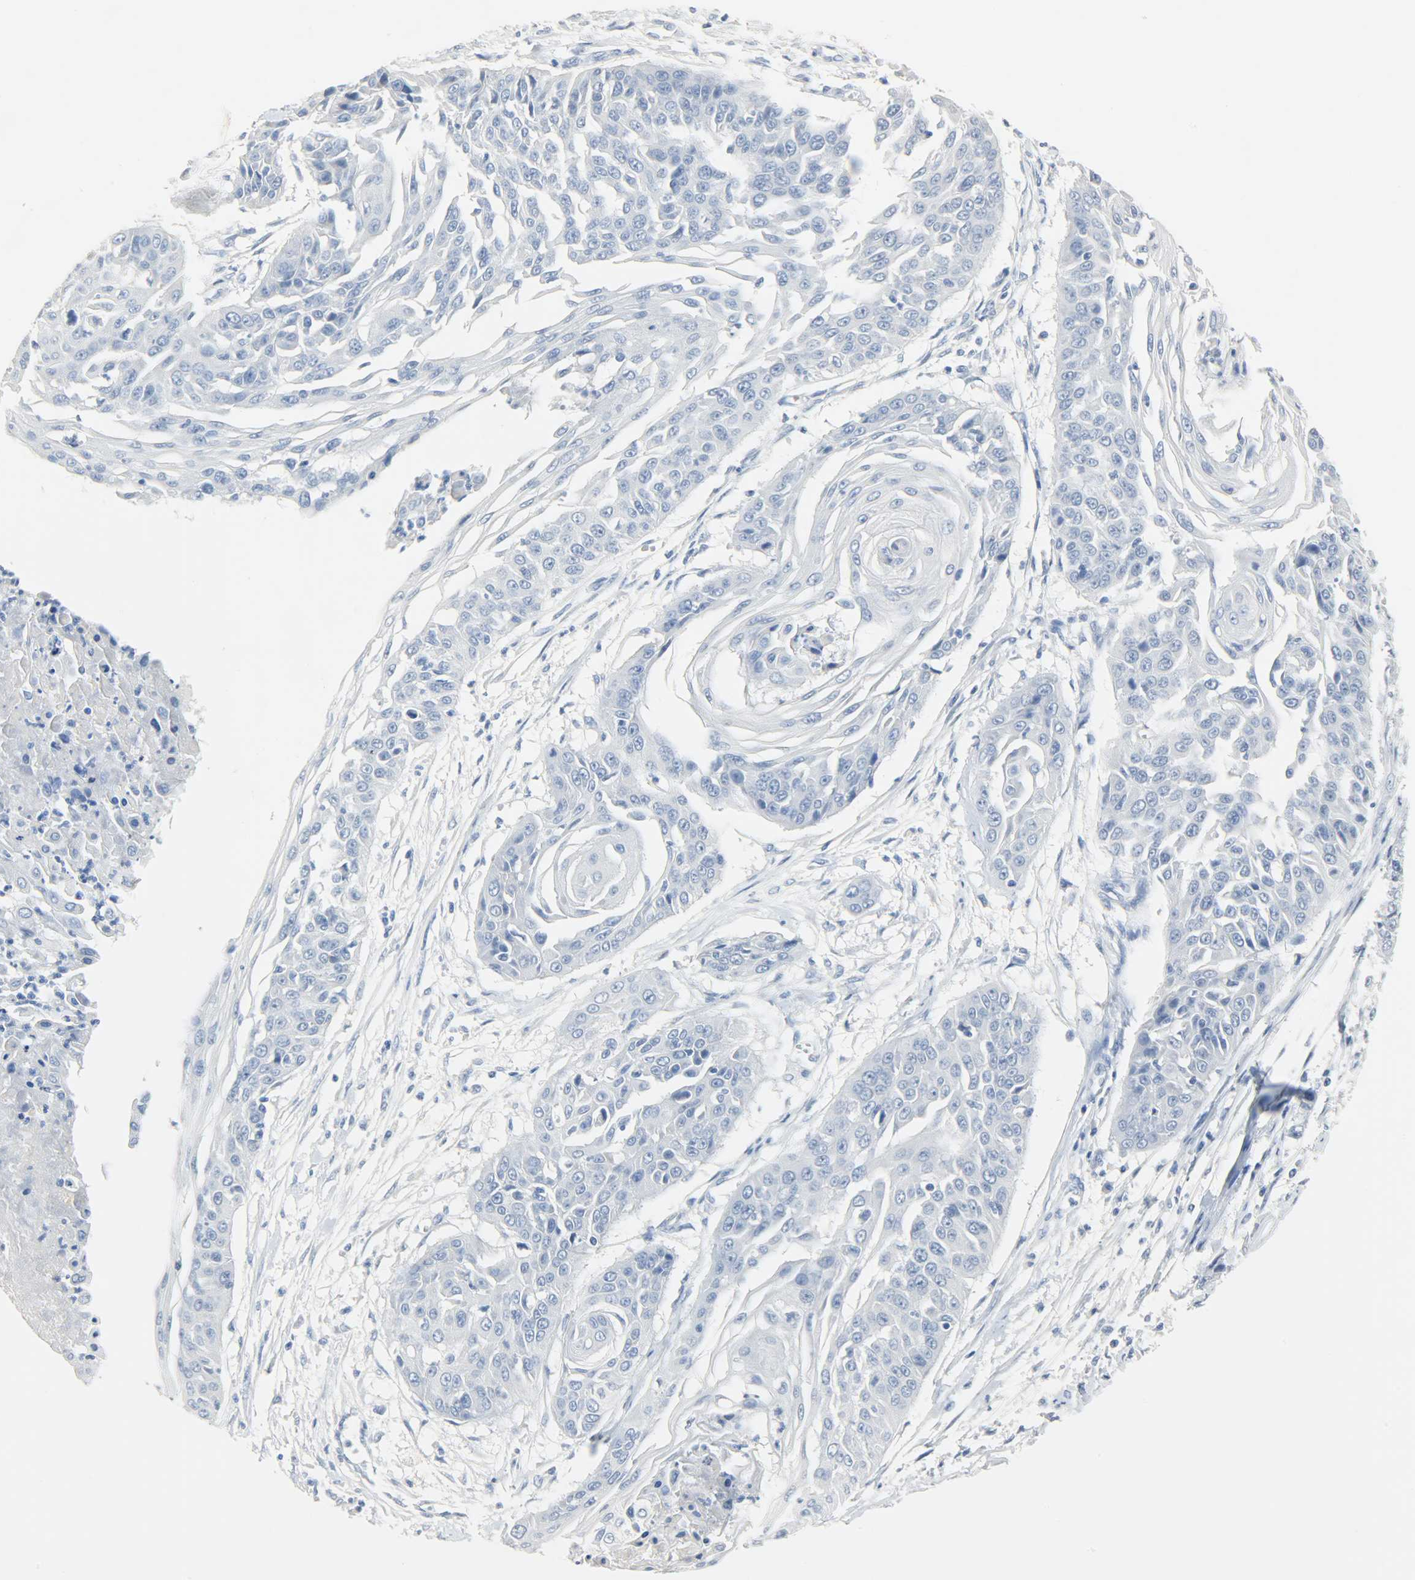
{"staining": {"intensity": "negative", "quantity": "none", "location": "none"}, "tissue": "cervical cancer", "cell_type": "Tumor cells", "image_type": "cancer", "snomed": [{"axis": "morphology", "description": "Squamous cell carcinoma, NOS"}, {"axis": "topography", "description": "Cervix"}], "caption": "Cervical squamous cell carcinoma was stained to show a protein in brown. There is no significant staining in tumor cells. (DAB IHC with hematoxylin counter stain).", "gene": "CRP", "patient": {"sex": "female", "age": 64}}